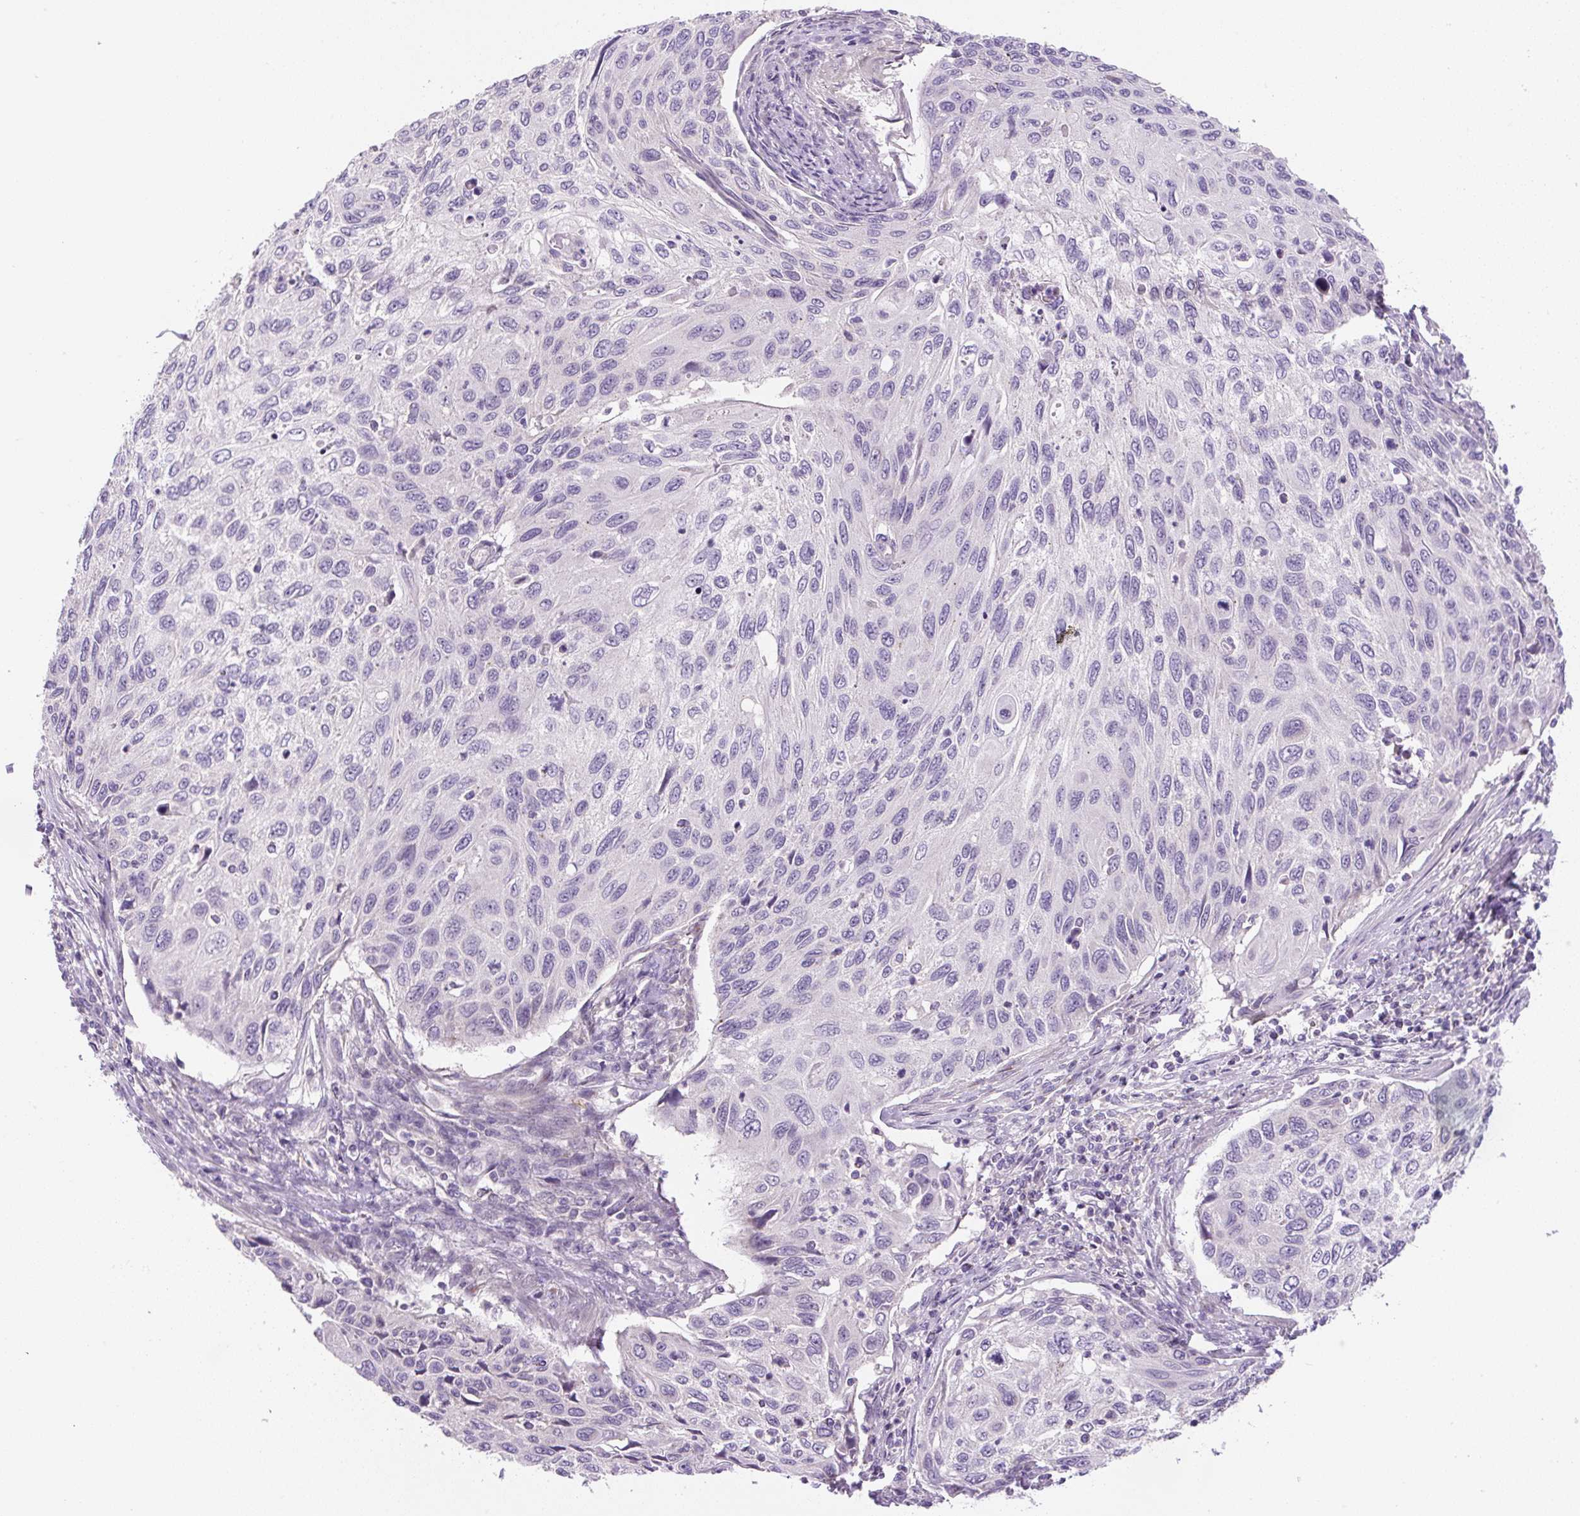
{"staining": {"intensity": "negative", "quantity": "none", "location": "none"}, "tissue": "cervical cancer", "cell_type": "Tumor cells", "image_type": "cancer", "snomed": [{"axis": "morphology", "description": "Squamous cell carcinoma, NOS"}, {"axis": "topography", "description": "Cervix"}], "caption": "Cervical cancer was stained to show a protein in brown. There is no significant positivity in tumor cells. (DAB immunohistochemistry (IHC) visualized using brightfield microscopy, high magnification).", "gene": "UBL3", "patient": {"sex": "female", "age": 70}}